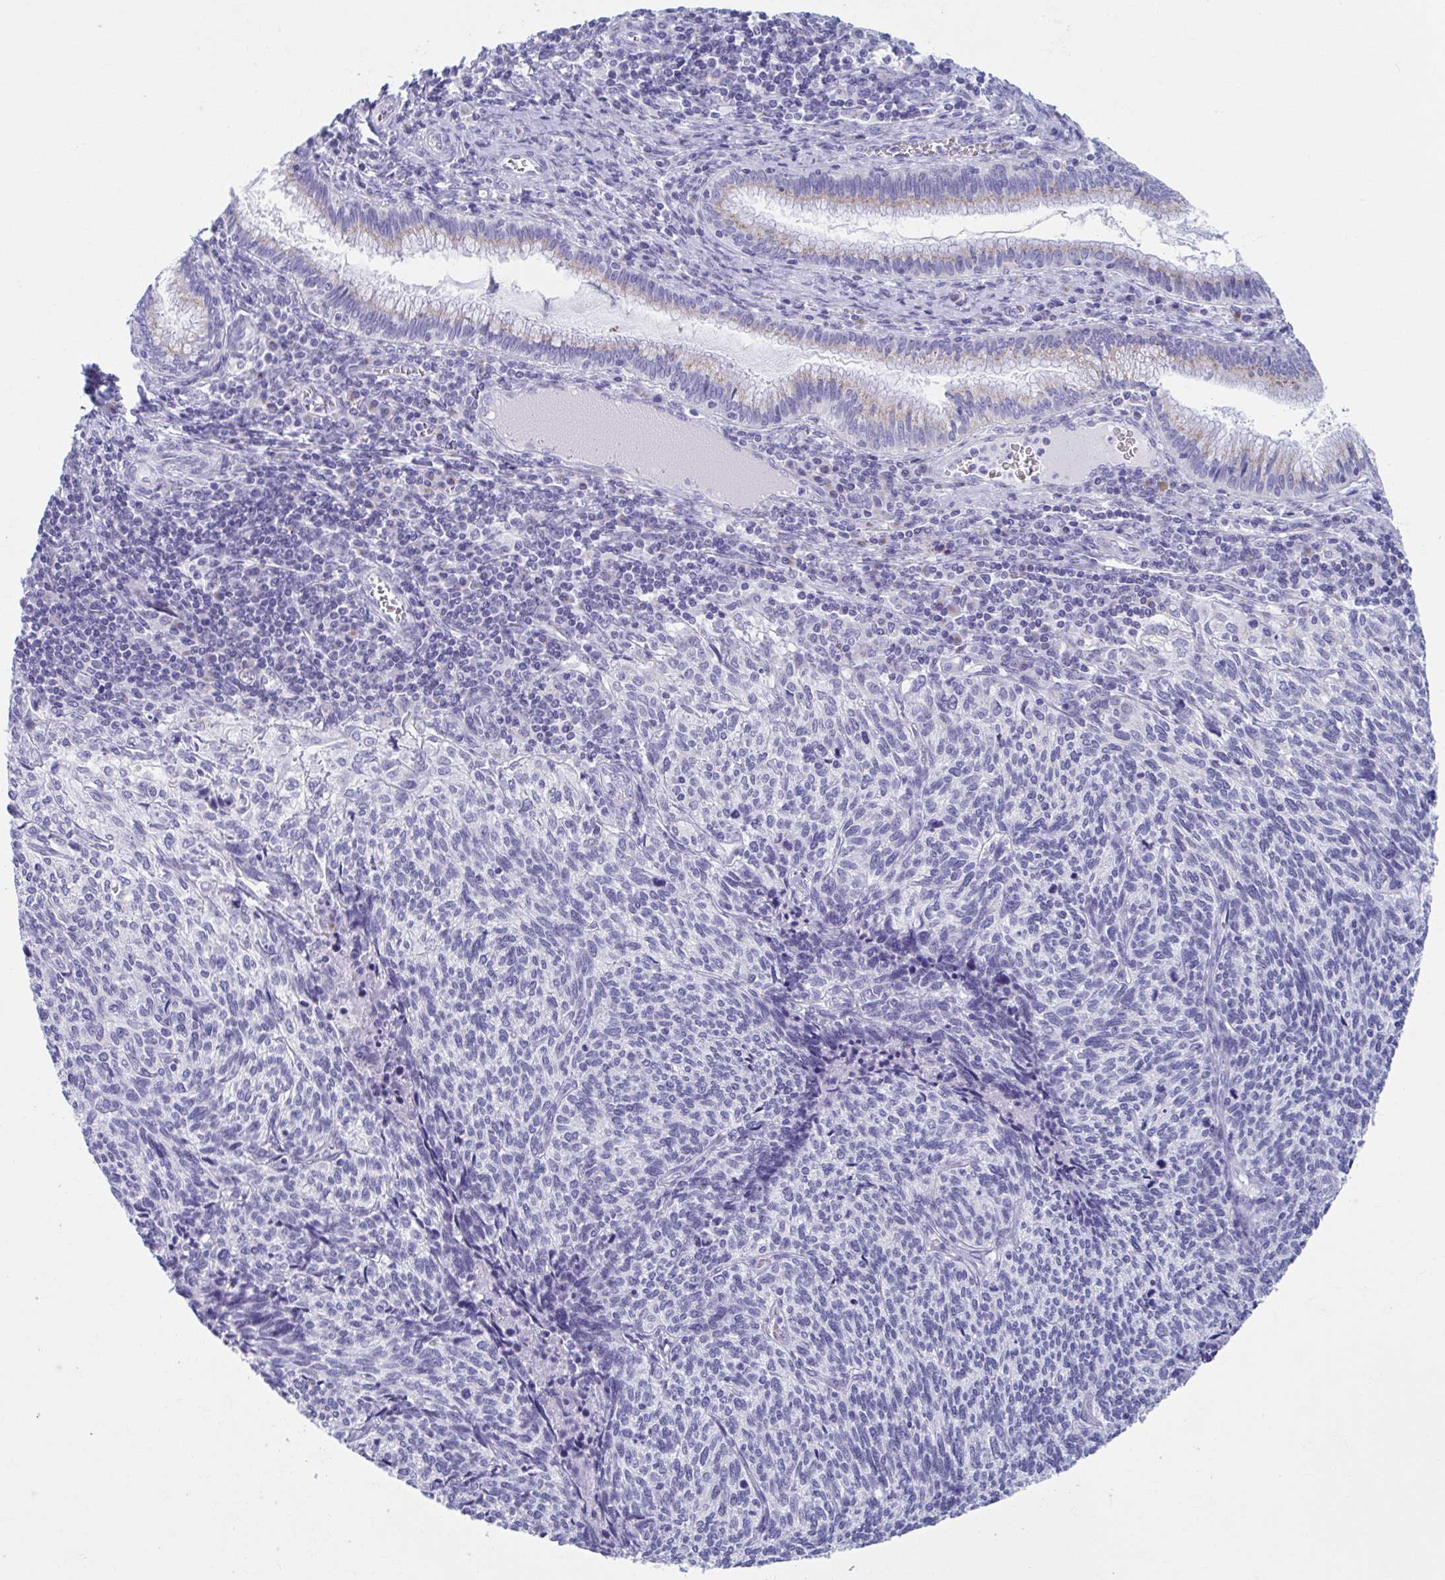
{"staining": {"intensity": "negative", "quantity": "none", "location": "none"}, "tissue": "cervical cancer", "cell_type": "Tumor cells", "image_type": "cancer", "snomed": [{"axis": "morphology", "description": "Squamous cell carcinoma, NOS"}, {"axis": "topography", "description": "Cervix"}], "caption": "The immunohistochemistry photomicrograph has no significant expression in tumor cells of squamous cell carcinoma (cervical) tissue.", "gene": "KCNE2", "patient": {"sex": "female", "age": 45}}